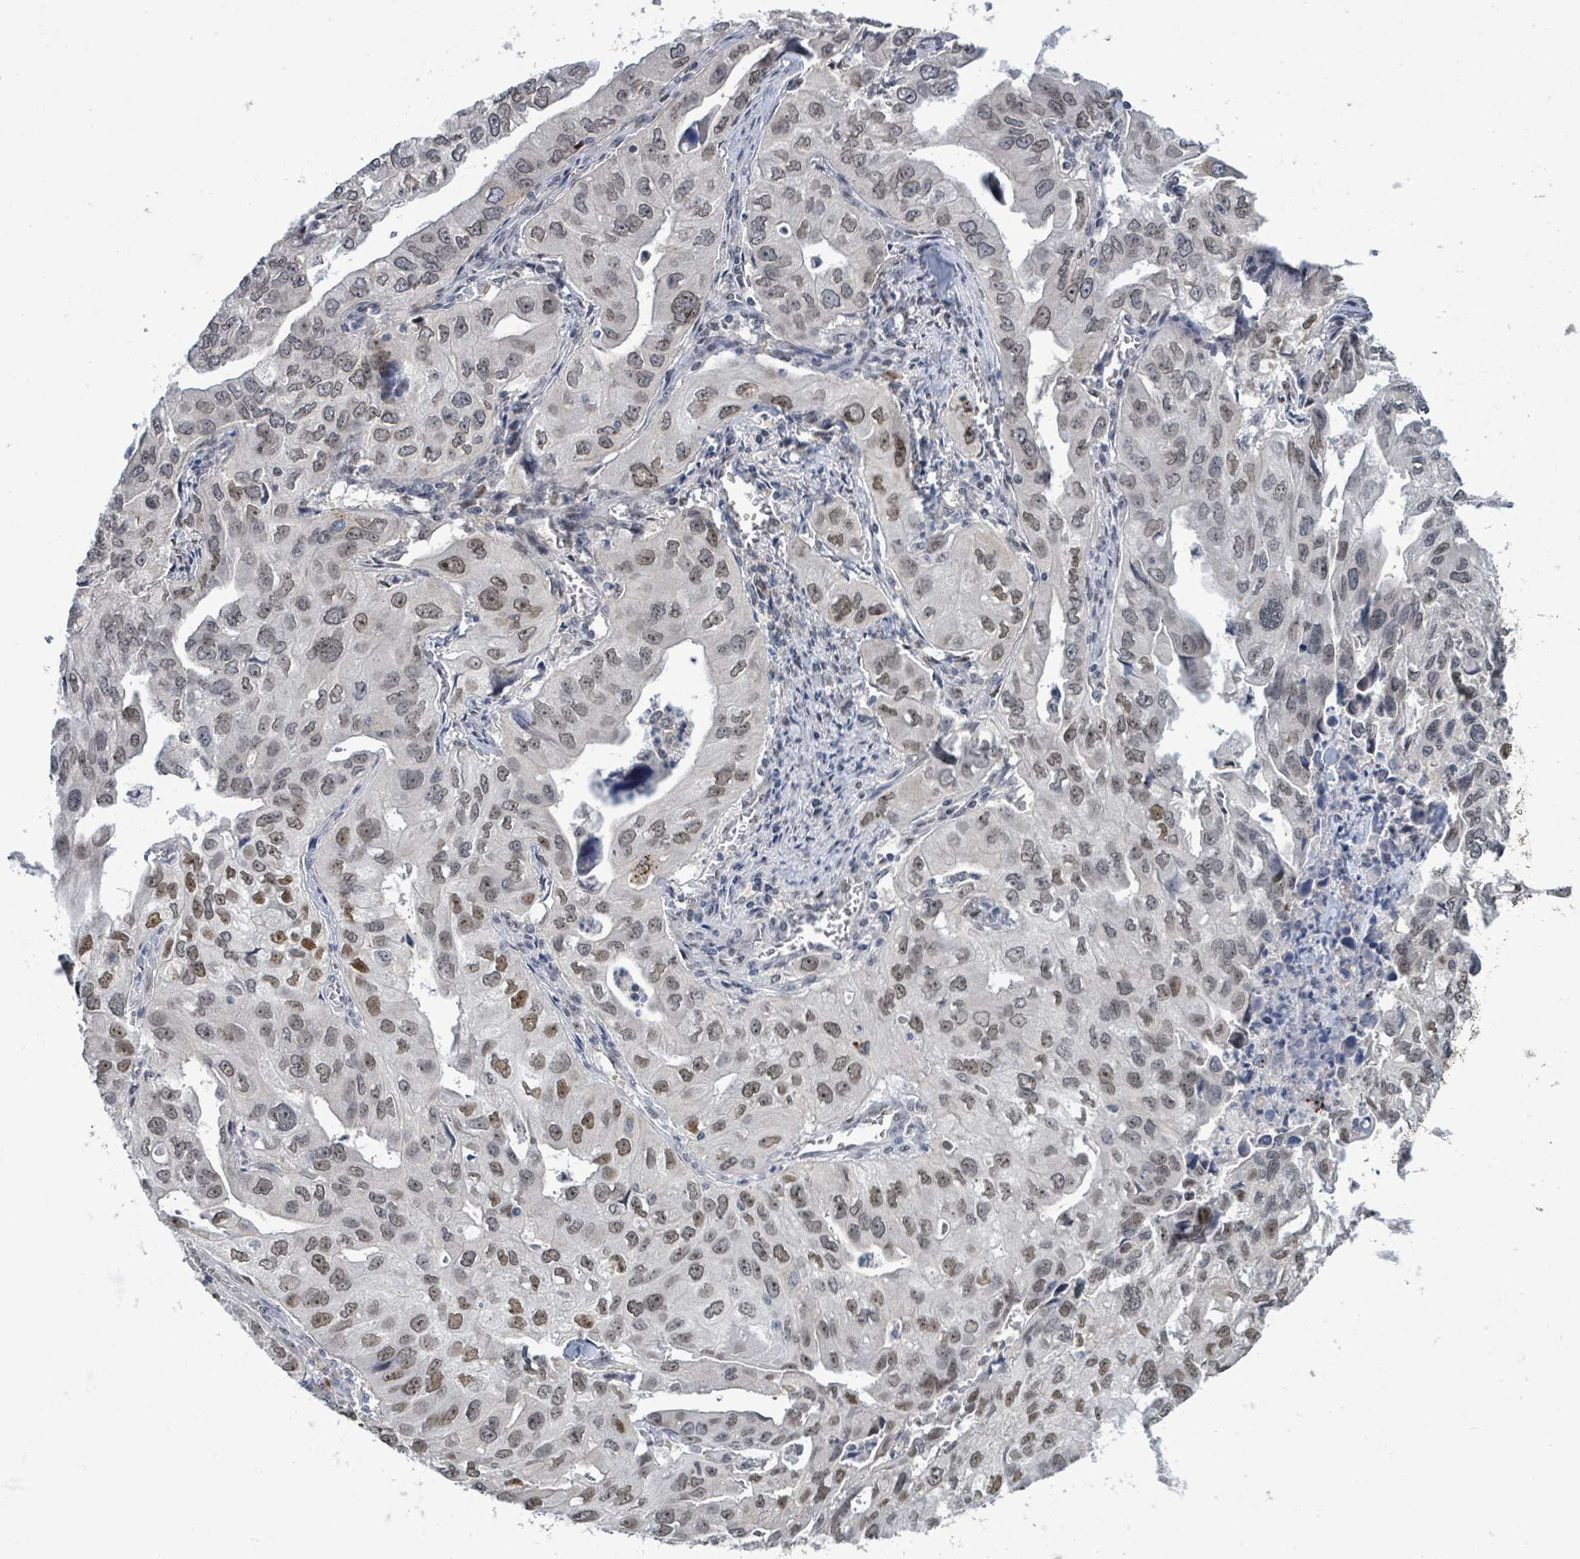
{"staining": {"intensity": "moderate", "quantity": ">75%", "location": "cytoplasmic/membranous,nuclear"}, "tissue": "lung cancer", "cell_type": "Tumor cells", "image_type": "cancer", "snomed": [{"axis": "morphology", "description": "Adenocarcinoma, NOS"}, {"axis": "topography", "description": "Lung"}], "caption": "A photomicrograph of human lung adenocarcinoma stained for a protein exhibits moderate cytoplasmic/membranous and nuclear brown staining in tumor cells.", "gene": "RRN3", "patient": {"sex": "male", "age": 48}}